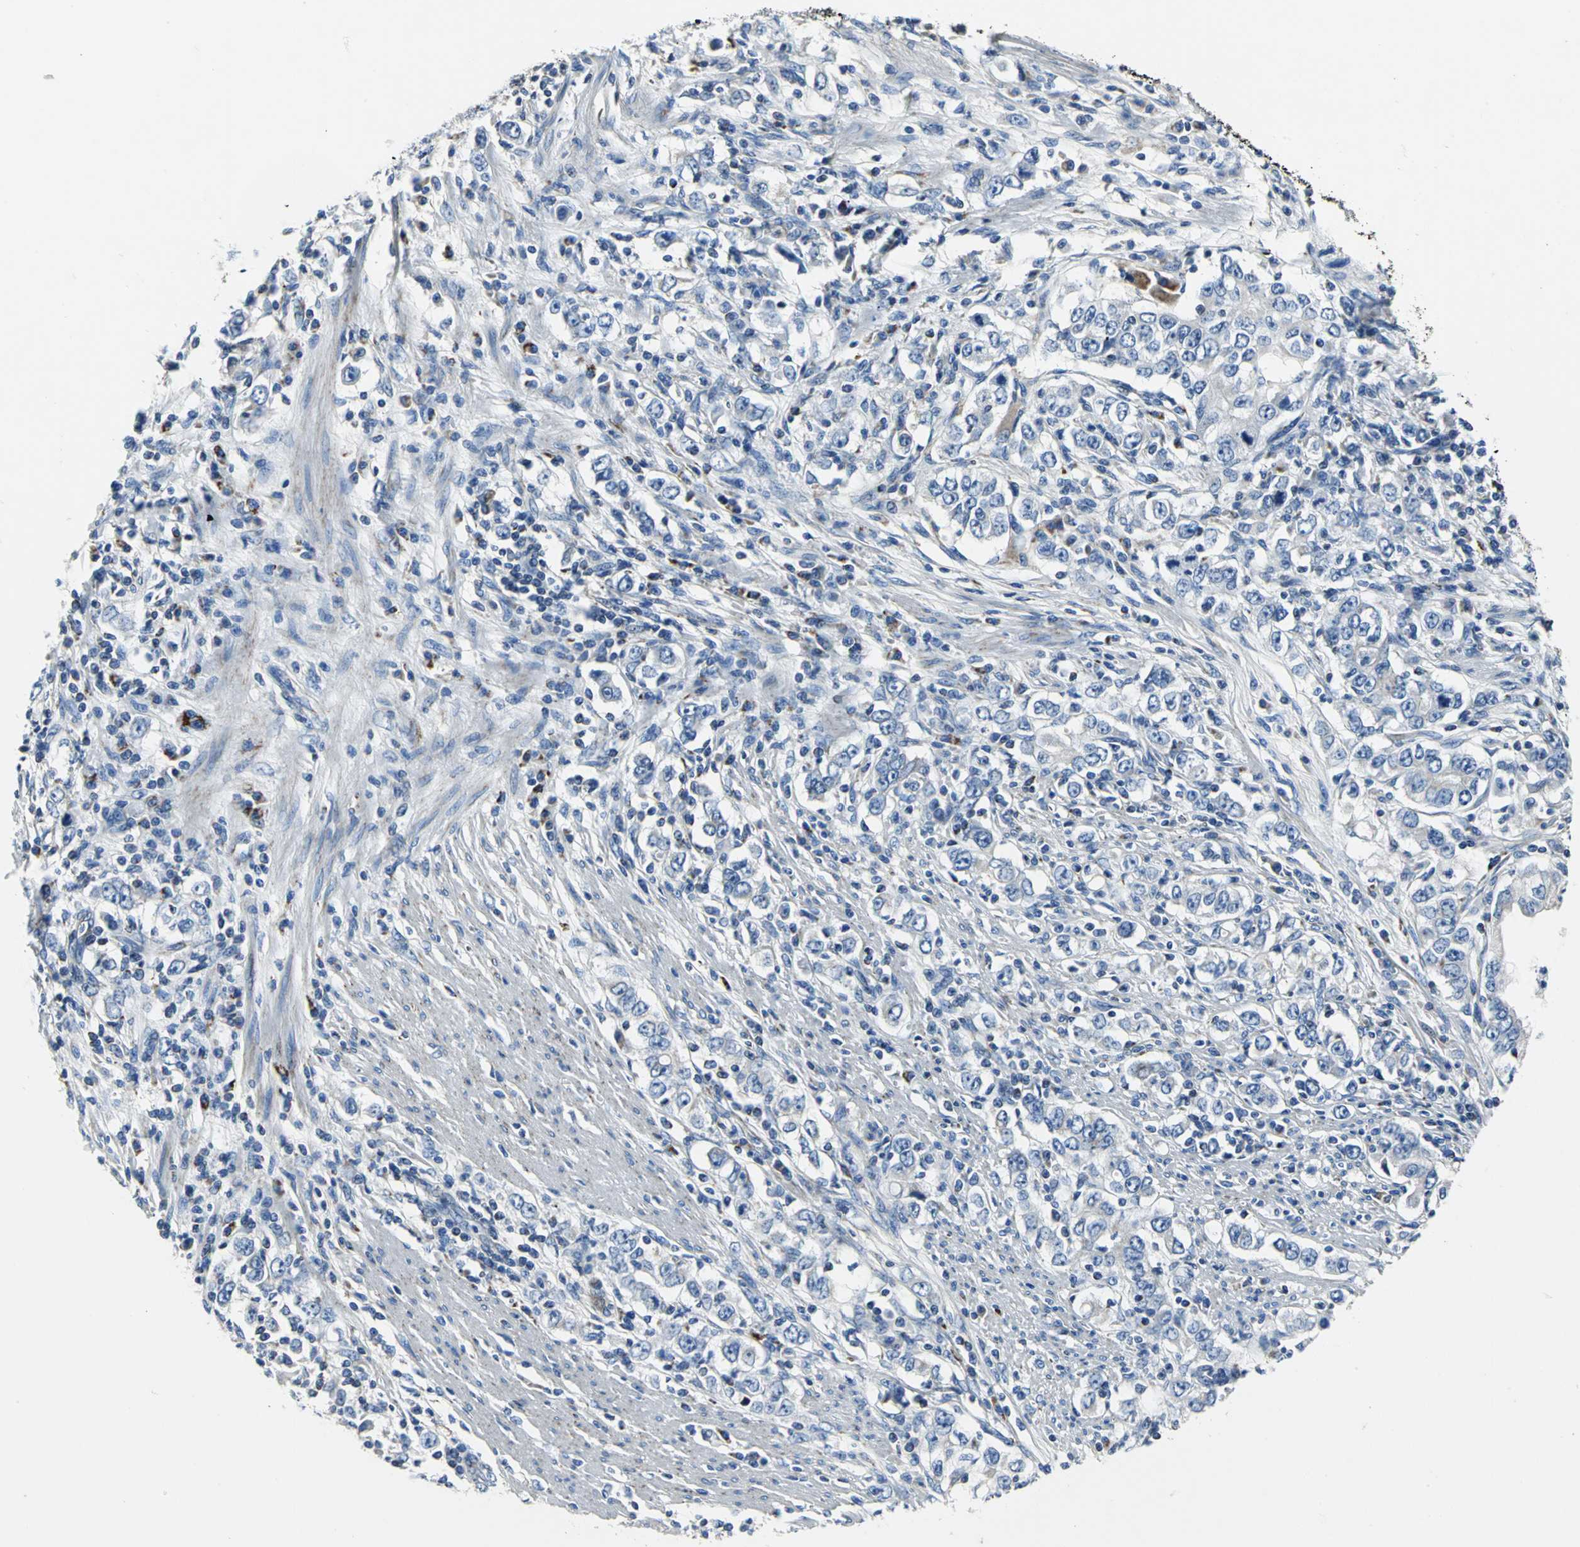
{"staining": {"intensity": "weak", "quantity": "<25%", "location": "cytoplasmic/membranous"}, "tissue": "stomach cancer", "cell_type": "Tumor cells", "image_type": "cancer", "snomed": [{"axis": "morphology", "description": "Adenocarcinoma, NOS"}, {"axis": "topography", "description": "Stomach, lower"}], "caption": "Immunohistochemical staining of stomach cancer shows no significant positivity in tumor cells. The staining is performed using DAB brown chromogen with nuclei counter-stained in using hematoxylin.", "gene": "IFI6", "patient": {"sex": "female", "age": 72}}